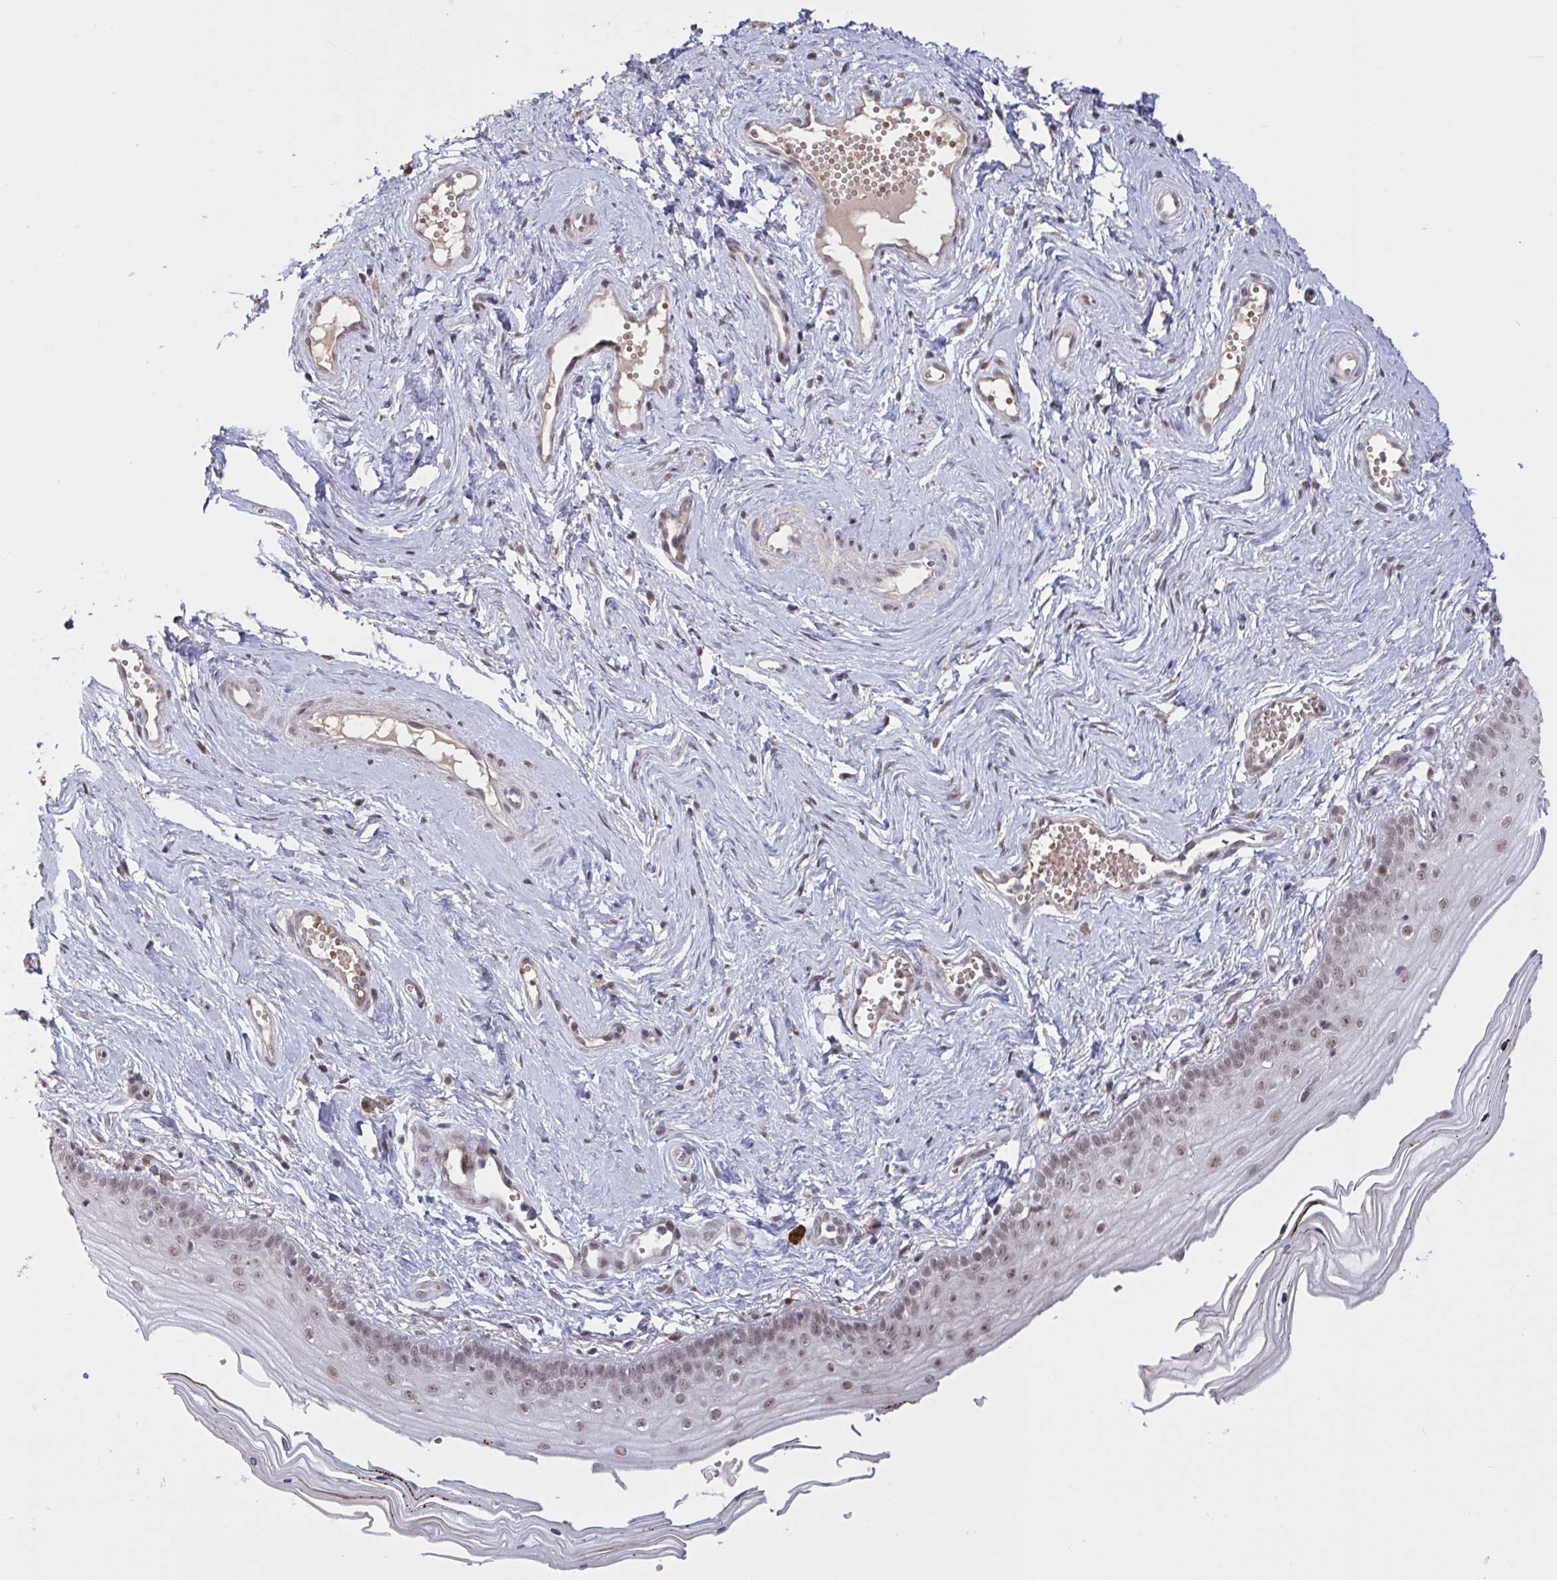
{"staining": {"intensity": "moderate", "quantity": "25%-75%", "location": "nuclear"}, "tissue": "vagina", "cell_type": "Squamous epithelial cells", "image_type": "normal", "snomed": [{"axis": "morphology", "description": "Normal tissue, NOS"}, {"axis": "topography", "description": "Vagina"}], "caption": "Moderate nuclear protein expression is appreciated in approximately 25%-75% of squamous epithelial cells in vagina. Nuclei are stained in blue.", "gene": "ZNF414", "patient": {"sex": "female", "age": 38}}